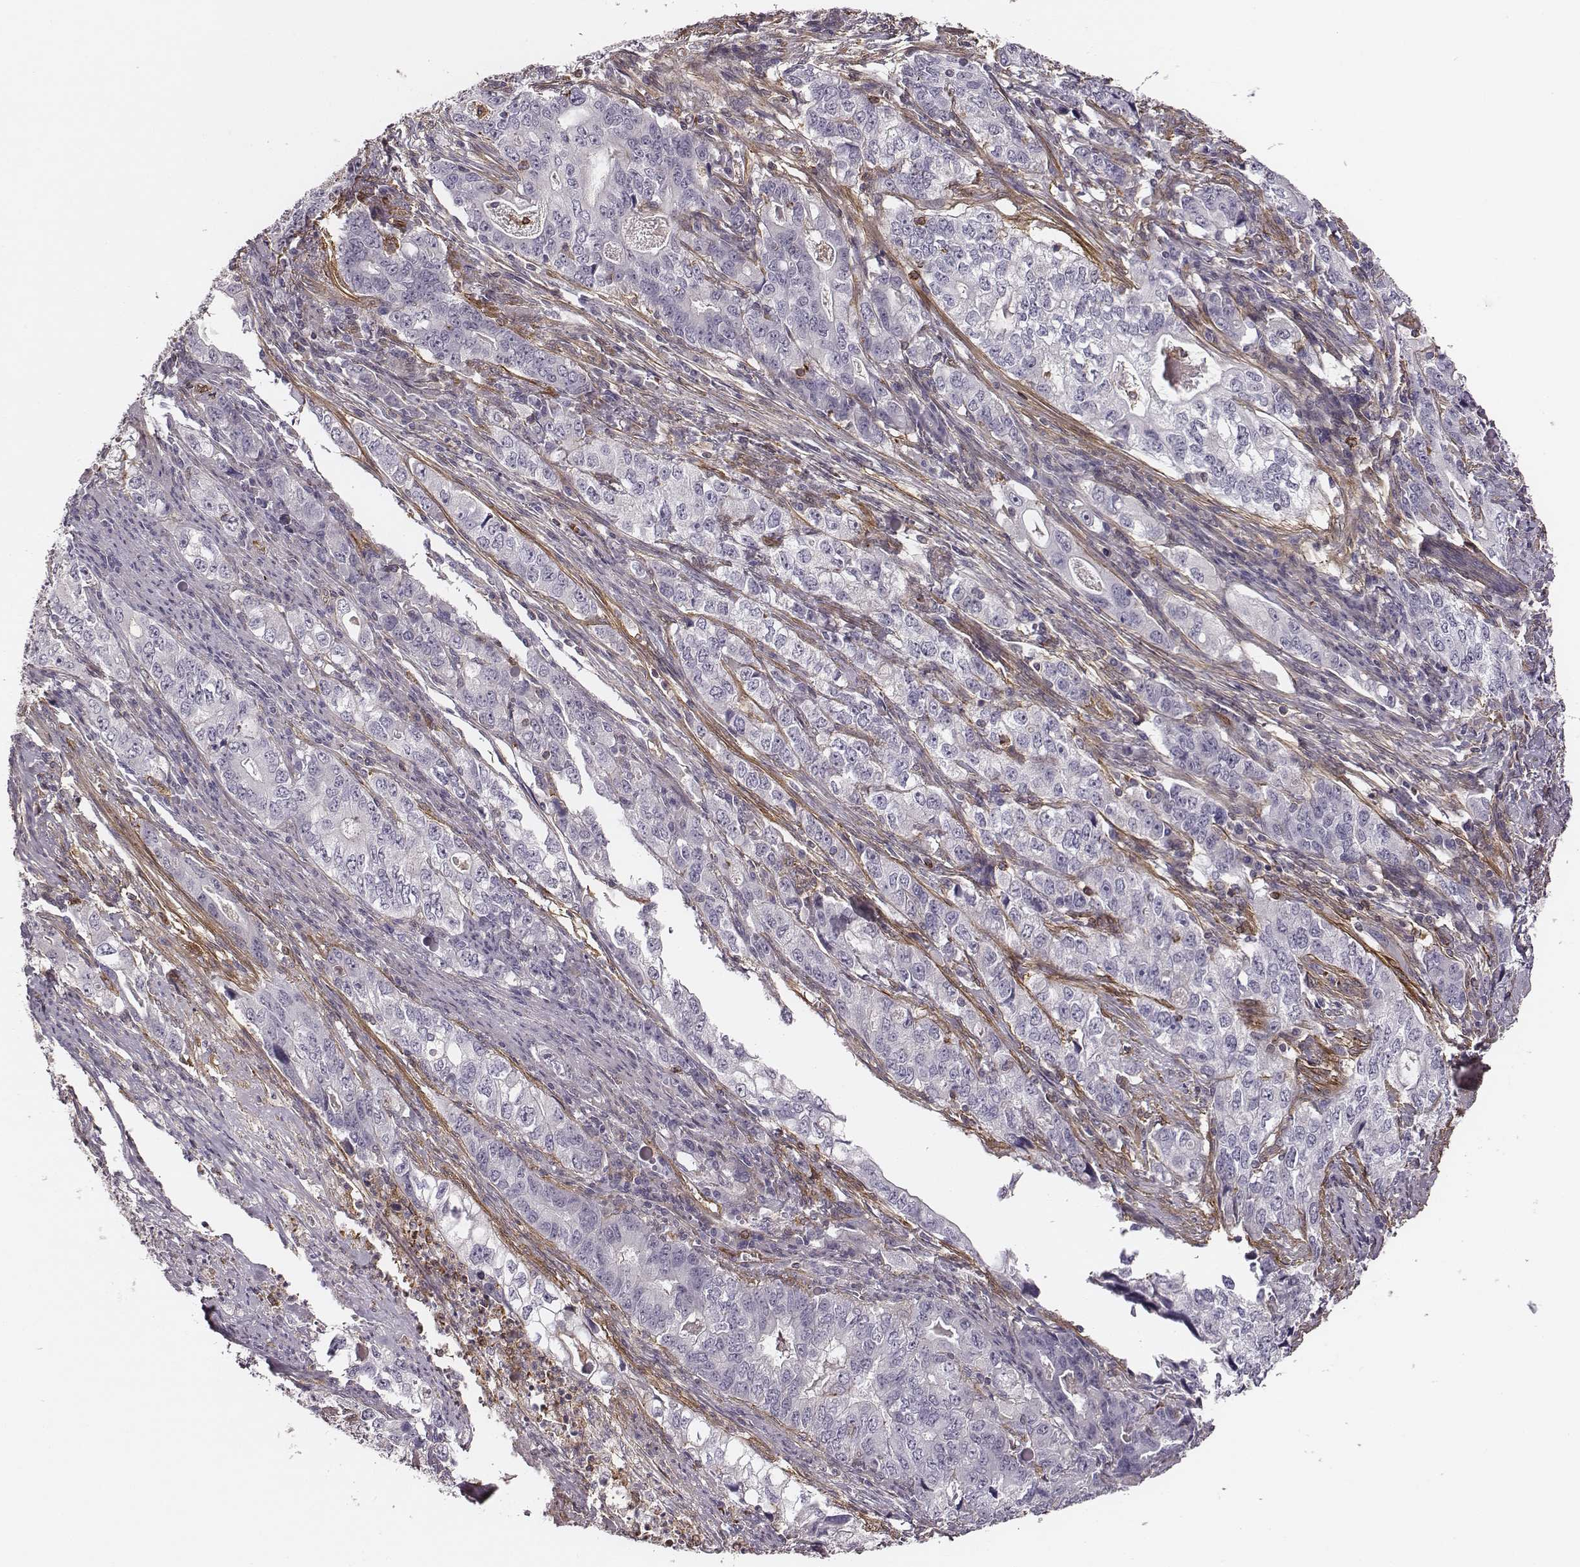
{"staining": {"intensity": "negative", "quantity": "none", "location": "none"}, "tissue": "stomach cancer", "cell_type": "Tumor cells", "image_type": "cancer", "snomed": [{"axis": "morphology", "description": "Adenocarcinoma, NOS"}, {"axis": "topography", "description": "Stomach, lower"}], "caption": "Tumor cells are negative for brown protein staining in stomach cancer.", "gene": "ZYX", "patient": {"sex": "female", "age": 72}}